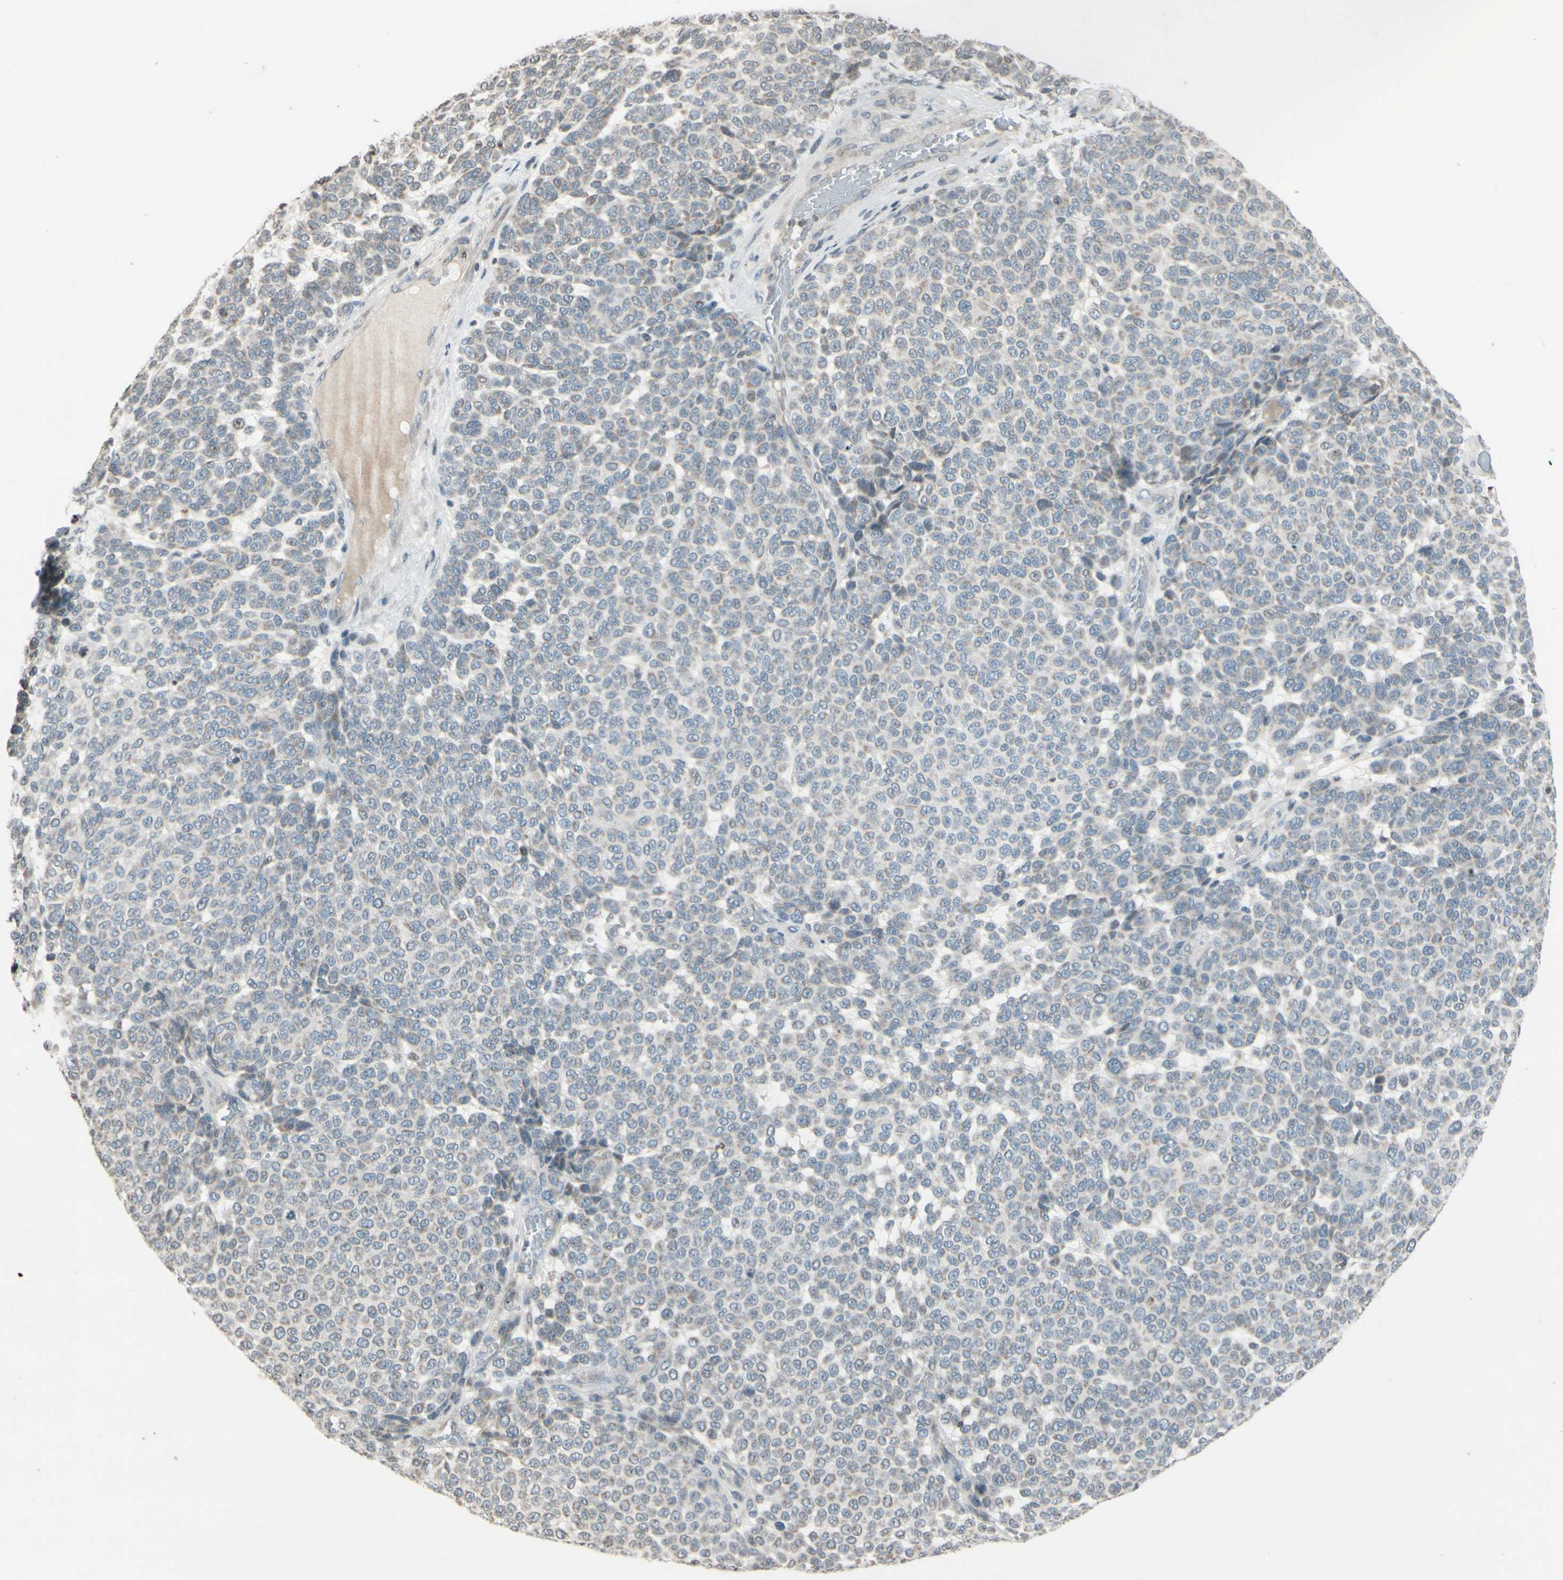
{"staining": {"intensity": "weak", "quantity": ">75%", "location": "cytoplasmic/membranous"}, "tissue": "melanoma", "cell_type": "Tumor cells", "image_type": "cancer", "snomed": [{"axis": "morphology", "description": "Malignant melanoma, NOS"}, {"axis": "topography", "description": "Skin"}], "caption": "Immunohistochemical staining of human malignant melanoma exhibits low levels of weak cytoplasmic/membranous staining in about >75% of tumor cells.", "gene": "CLDN11", "patient": {"sex": "male", "age": 59}}